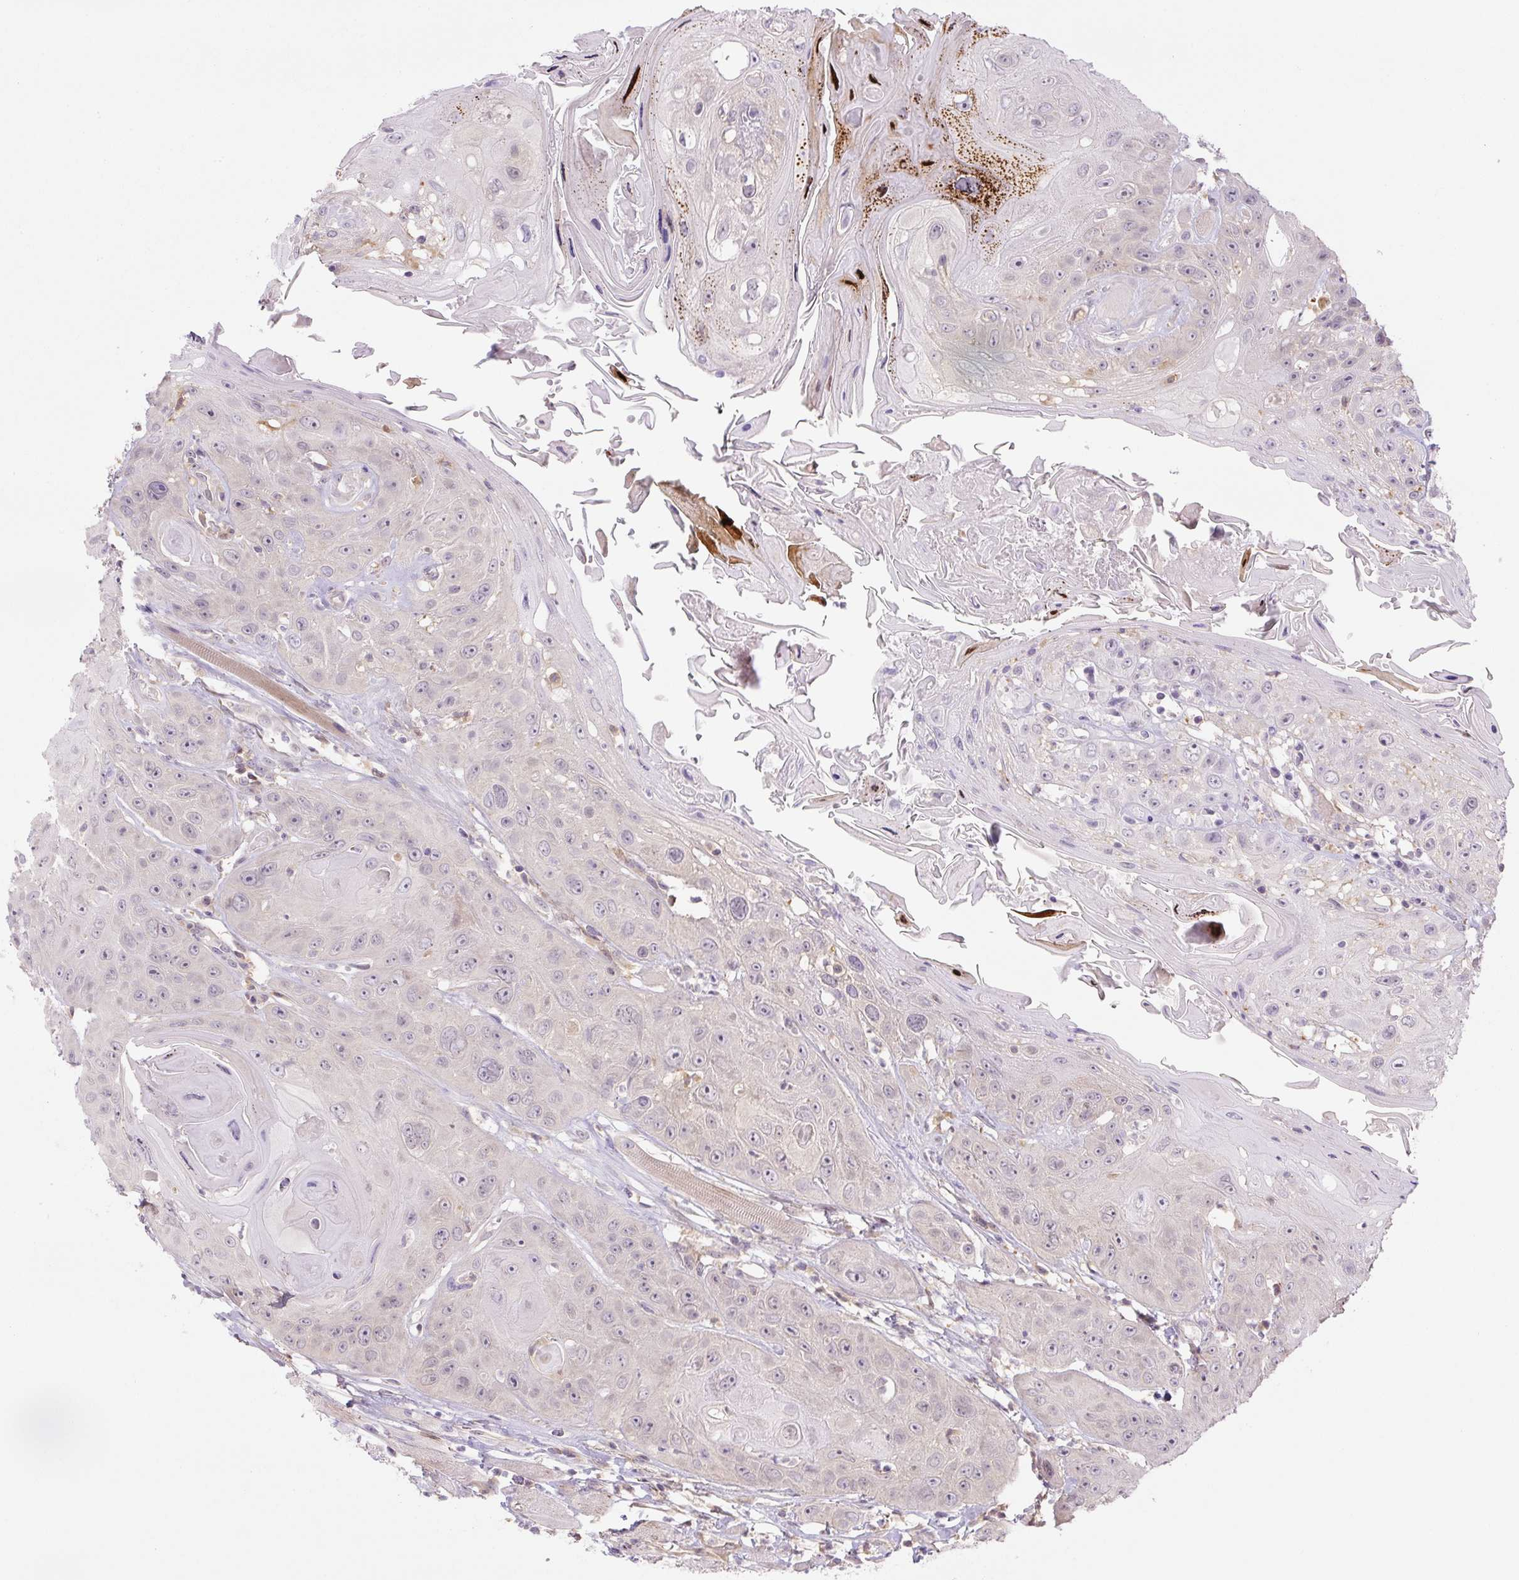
{"staining": {"intensity": "negative", "quantity": "none", "location": "none"}, "tissue": "head and neck cancer", "cell_type": "Tumor cells", "image_type": "cancer", "snomed": [{"axis": "morphology", "description": "Squamous cell carcinoma, NOS"}, {"axis": "topography", "description": "Head-Neck"}], "caption": "This is an immunohistochemistry micrograph of head and neck cancer. There is no staining in tumor cells.", "gene": "SPSB2", "patient": {"sex": "female", "age": 59}}